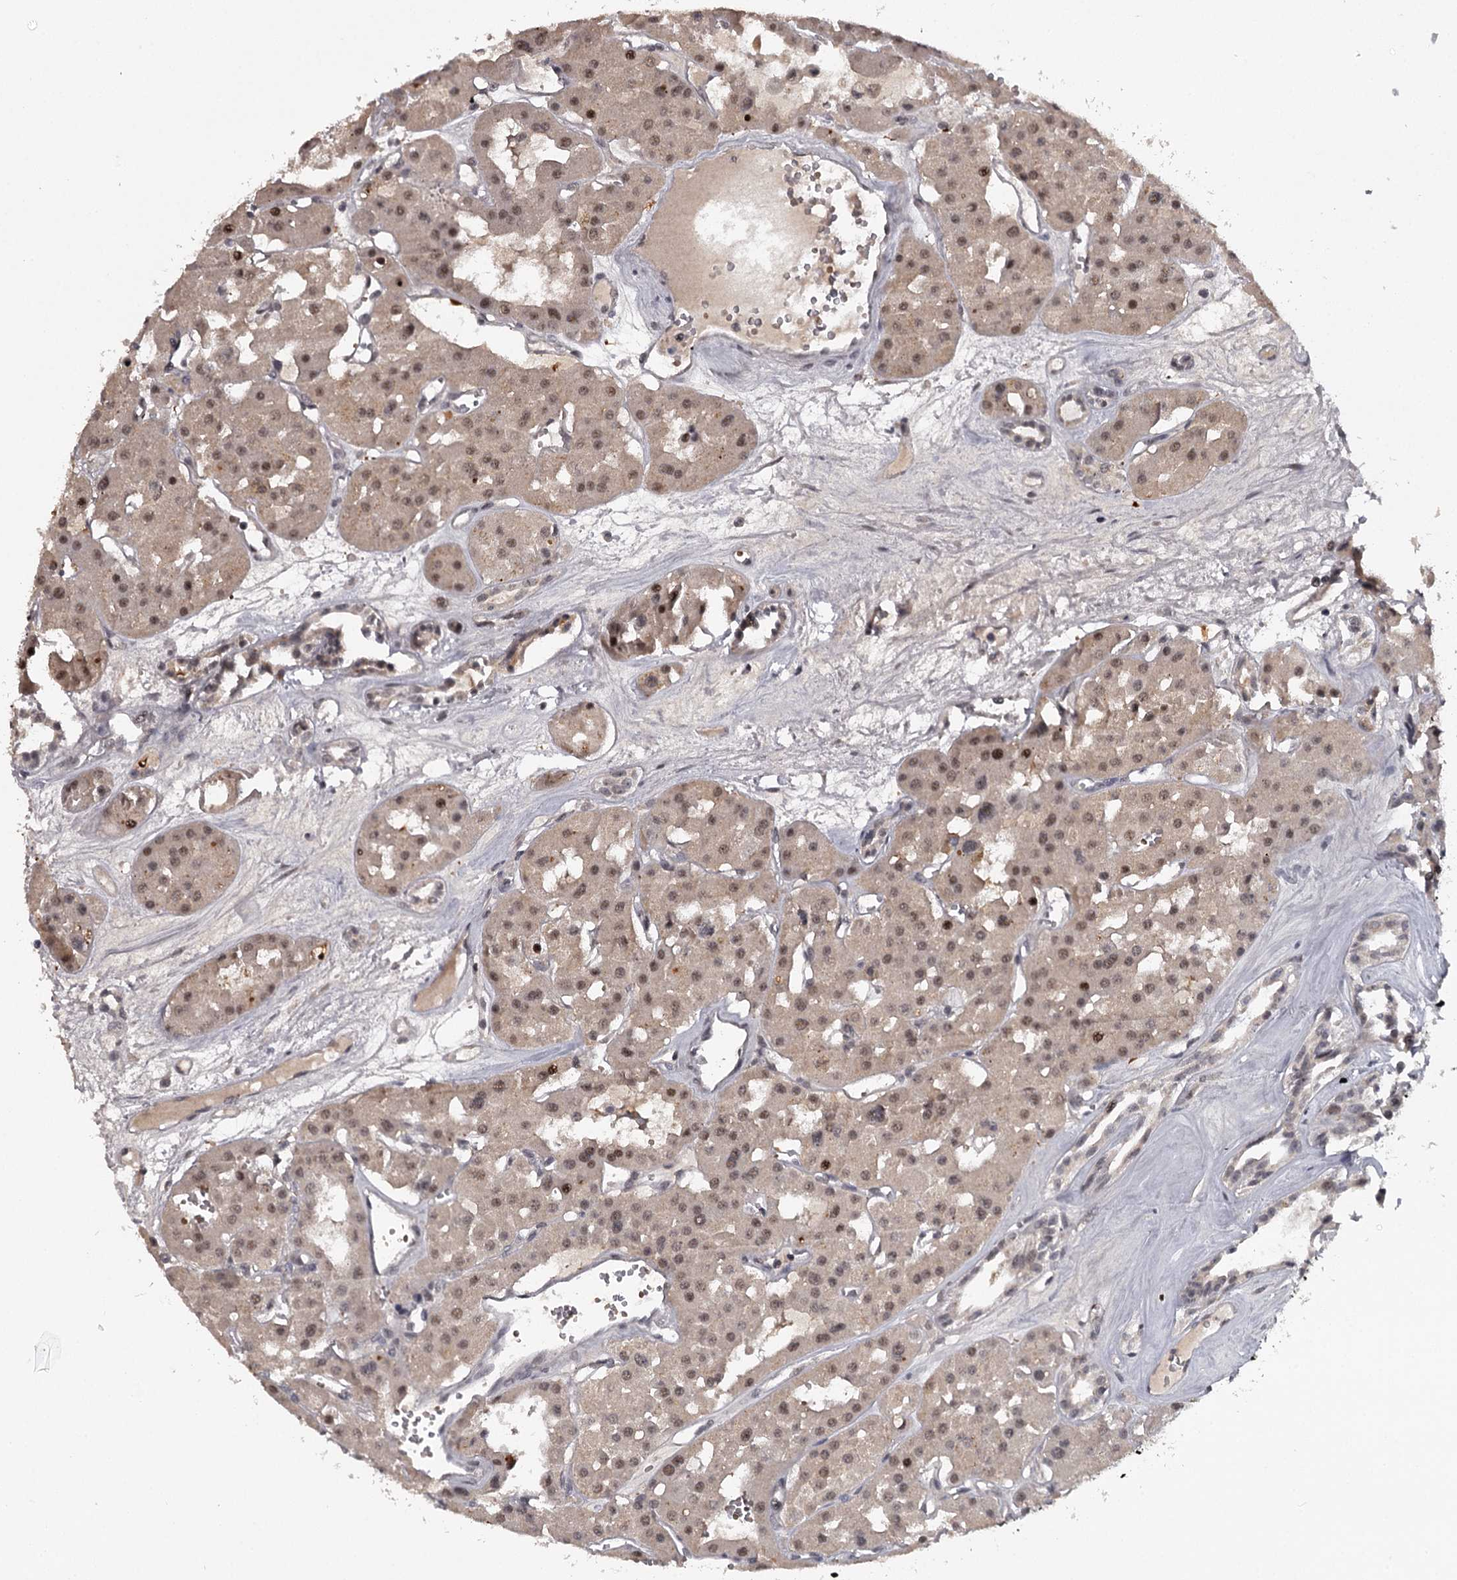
{"staining": {"intensity": "weak", "quantity": ">75%", "location": "cytoplasmic/membranous,nuclear"}, "tissue": "renal cancer", "cell_type": "Tumor cells", "image_type": "cancer", "snomed": [{"axis": "morphology", "description": "Carcinoma, NOS"}, {"axis": "topography", "description": "Kidney"}], "caption": "About >75% of tumor cells in renal cancer (carcinoma) demonstrate weak cytoplasmic/membranous and nuclear protein staining as visualized by brown immunohistochemical staining.", "gene": "RNF44", "patient": {"sex": "female", "age": 75}}